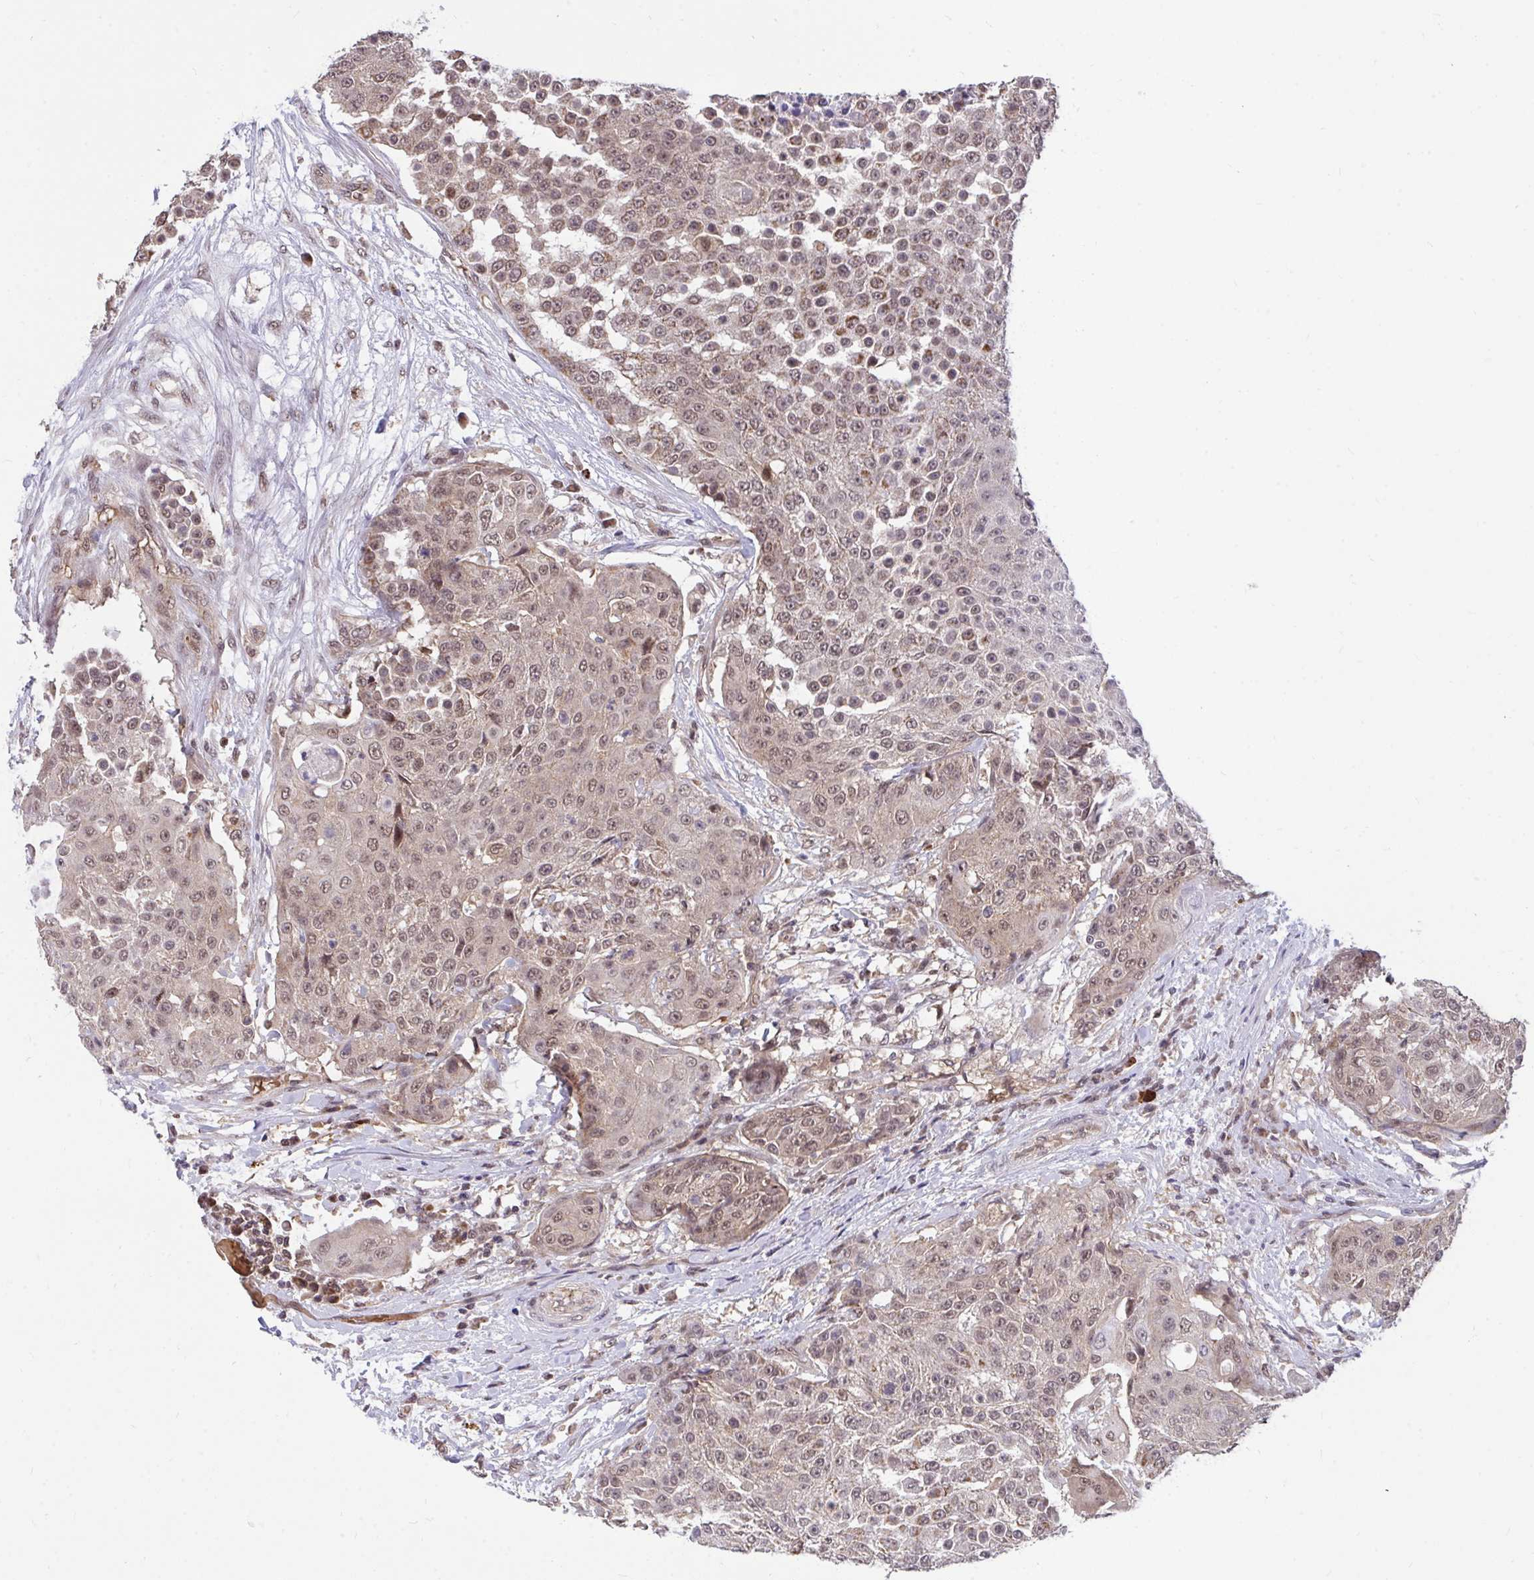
{"staining": {"intensity": "moderate", "quantity": ">75%", "location": "nuclear"}, "tissue": "urothelial cancer", "cell_type": "Tumor cells", "image_type": "cancer", "snomed": [{"axis": "morphology", "description": "Urothelial carcinoma, High grade"}, {"axis": "topography", "description": "Urinary bladder"}], "caption": "Immunohistochemistry of urothelial carcinoma (high-grade) exhibits medium levels of moderate nuclear staining in about >75% of tumor cells. Nuclei are stained in blue.", "gene": "PPP1CA", "patient": {"sex": "female", "age": 63}}